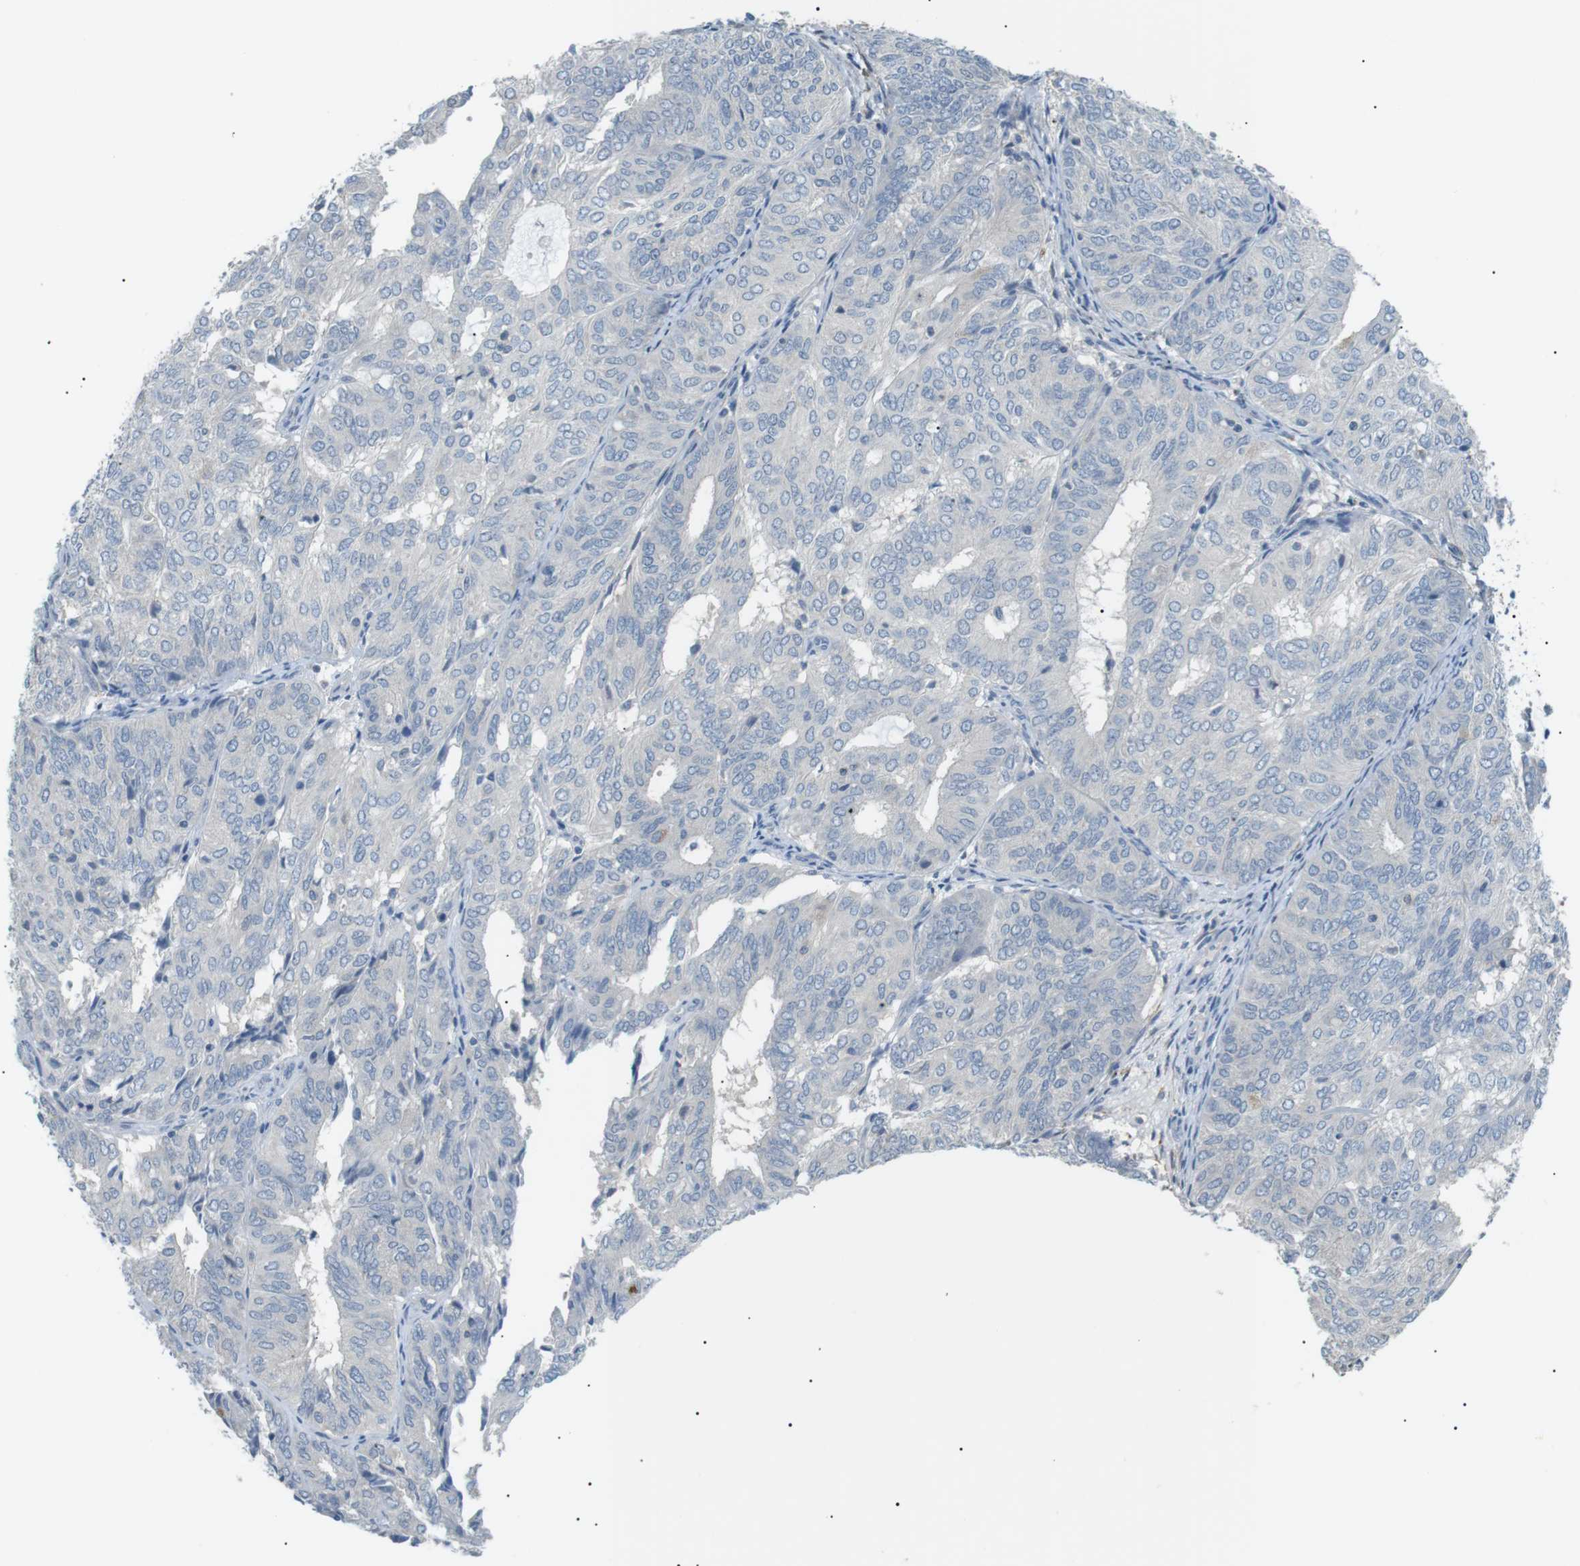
{"staining": {"intensity": "negative", "quantity": "none", "location": "none"}, "tissue": "endometrial cancer", "cell_type": "Tumor cells", "image_type": "cancer", "snomed": [{"axis": "morphology", "description": "Adenocarcinoma, NOS"}, {"axis": "topography", "description": "Uterus"}], "caption": "An image of human endometrial cancer is negative for staining in tumor cells.", "gene": "CDH26", "patient": {"sex": "female", "age": 60}}